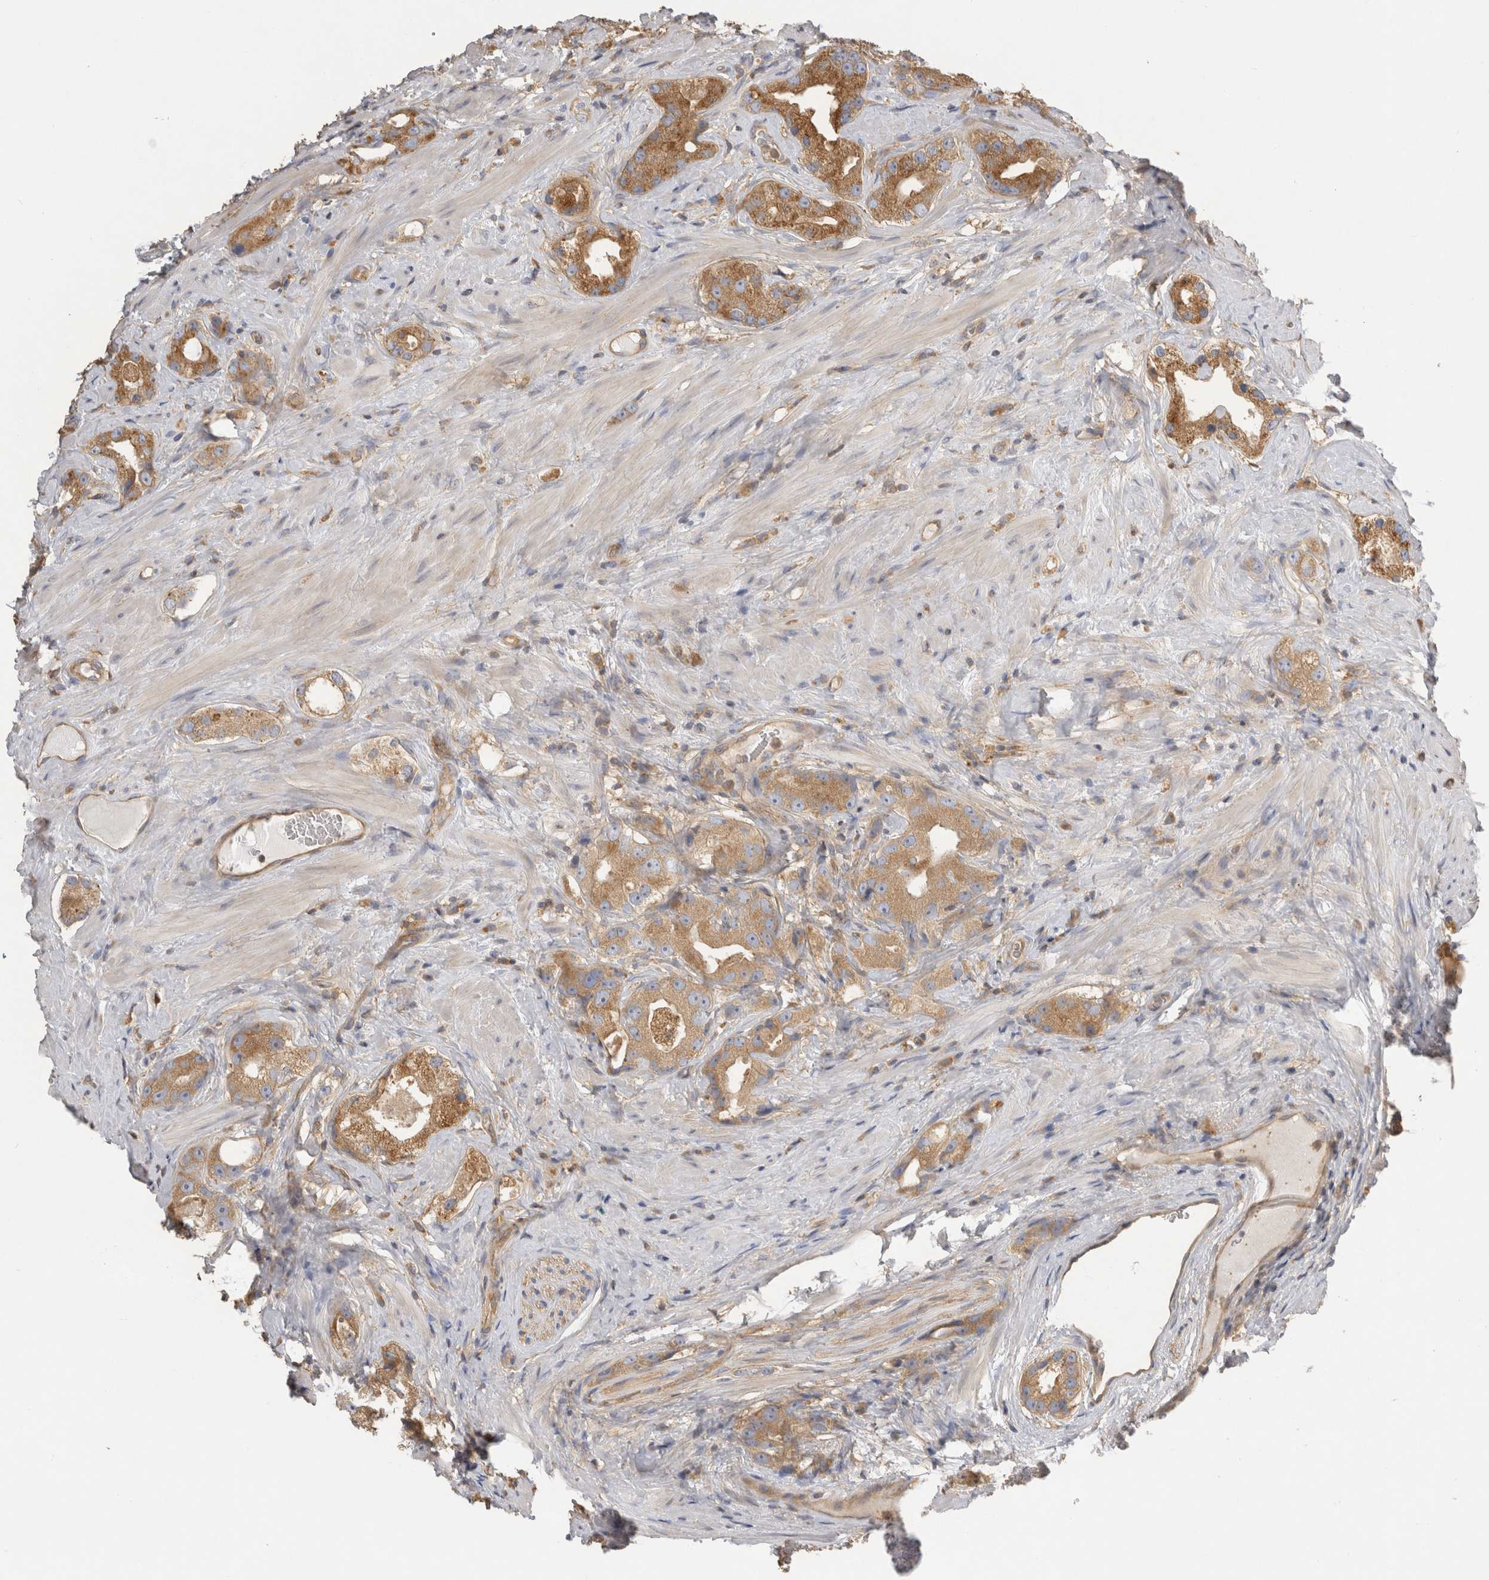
{"staining": {"intensity": "moderate", "quantity": ">75%", "location": "cytoplasmic/membranous"}, "tissue": "prostate cancer", "cell_type": "Tumor cells", "image_type": "cancer", "snomed": [{"axis": "morphology", "description": "Adenocarcinoma, High grade"}, {"axis": "topography", "description": "Prostate"}], "caption": "A histopathology image showing moderate cytoplasmic/membranous staining in approximately >75% of tumor cells in prostate adenocarcinoma (high-grade), as visualized by brown immunohistochemical staining.", "gene": "CHMP6", "patient": {"sex": "male", "age": 63}}